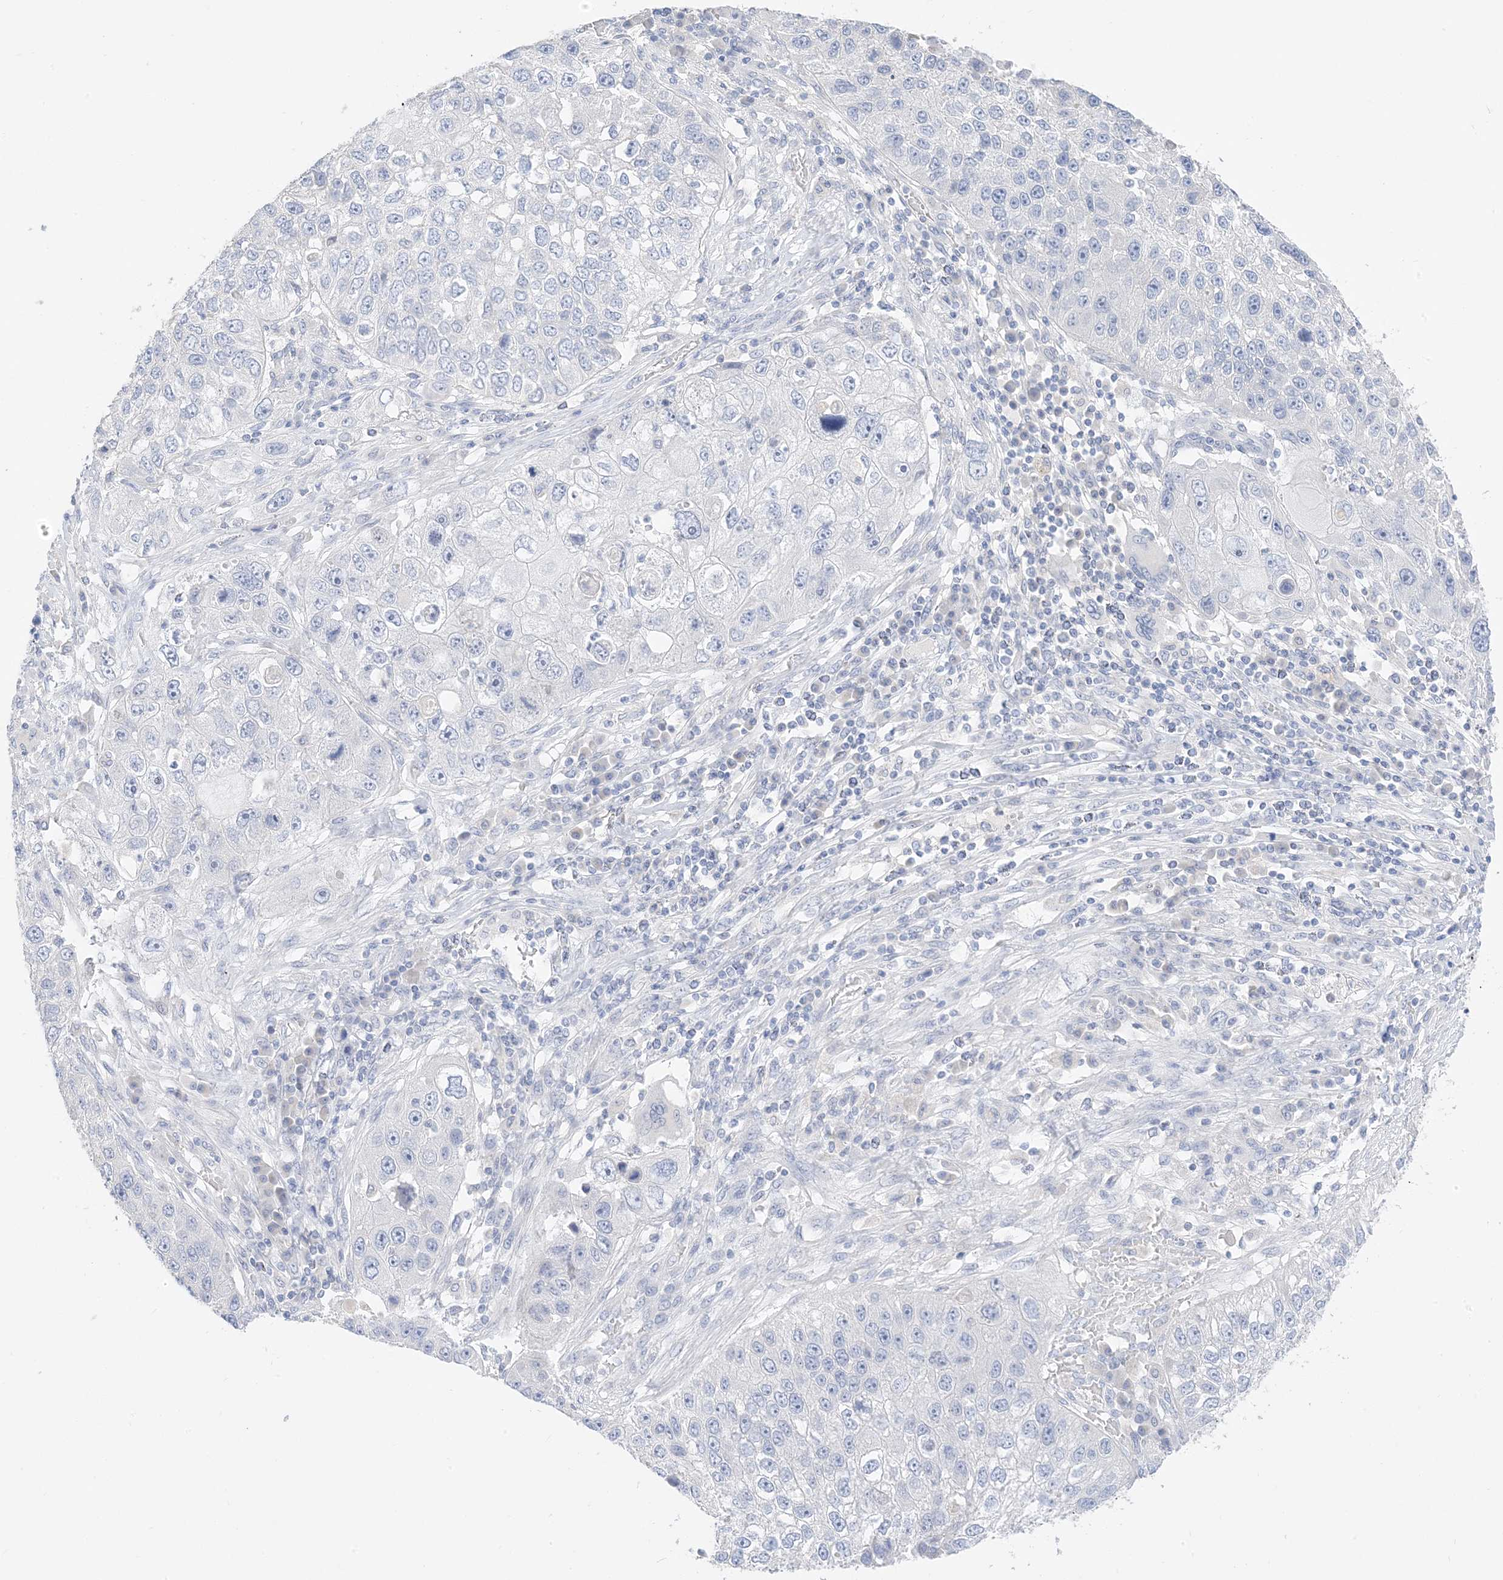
{"staining": {"intensity": "negative", "quantity": "none", "location": "none"}, "tissue": "lung cancer", "cell_type": "Tumor cells", "image_type": "cancer", "snomed": [{"axis": "morphology", "description": "Squamous cell carcinoma, NOS"}, {"axis": "topography", "description": "Lung"}], "caption": "DAB (3,3'-diaminobenzidine) immunohistochemical staining of human lung cancer exhibits no significant staining in tumor cells.", "gene": "MUC17", "patient": {"sex": "male", "age": 61}}